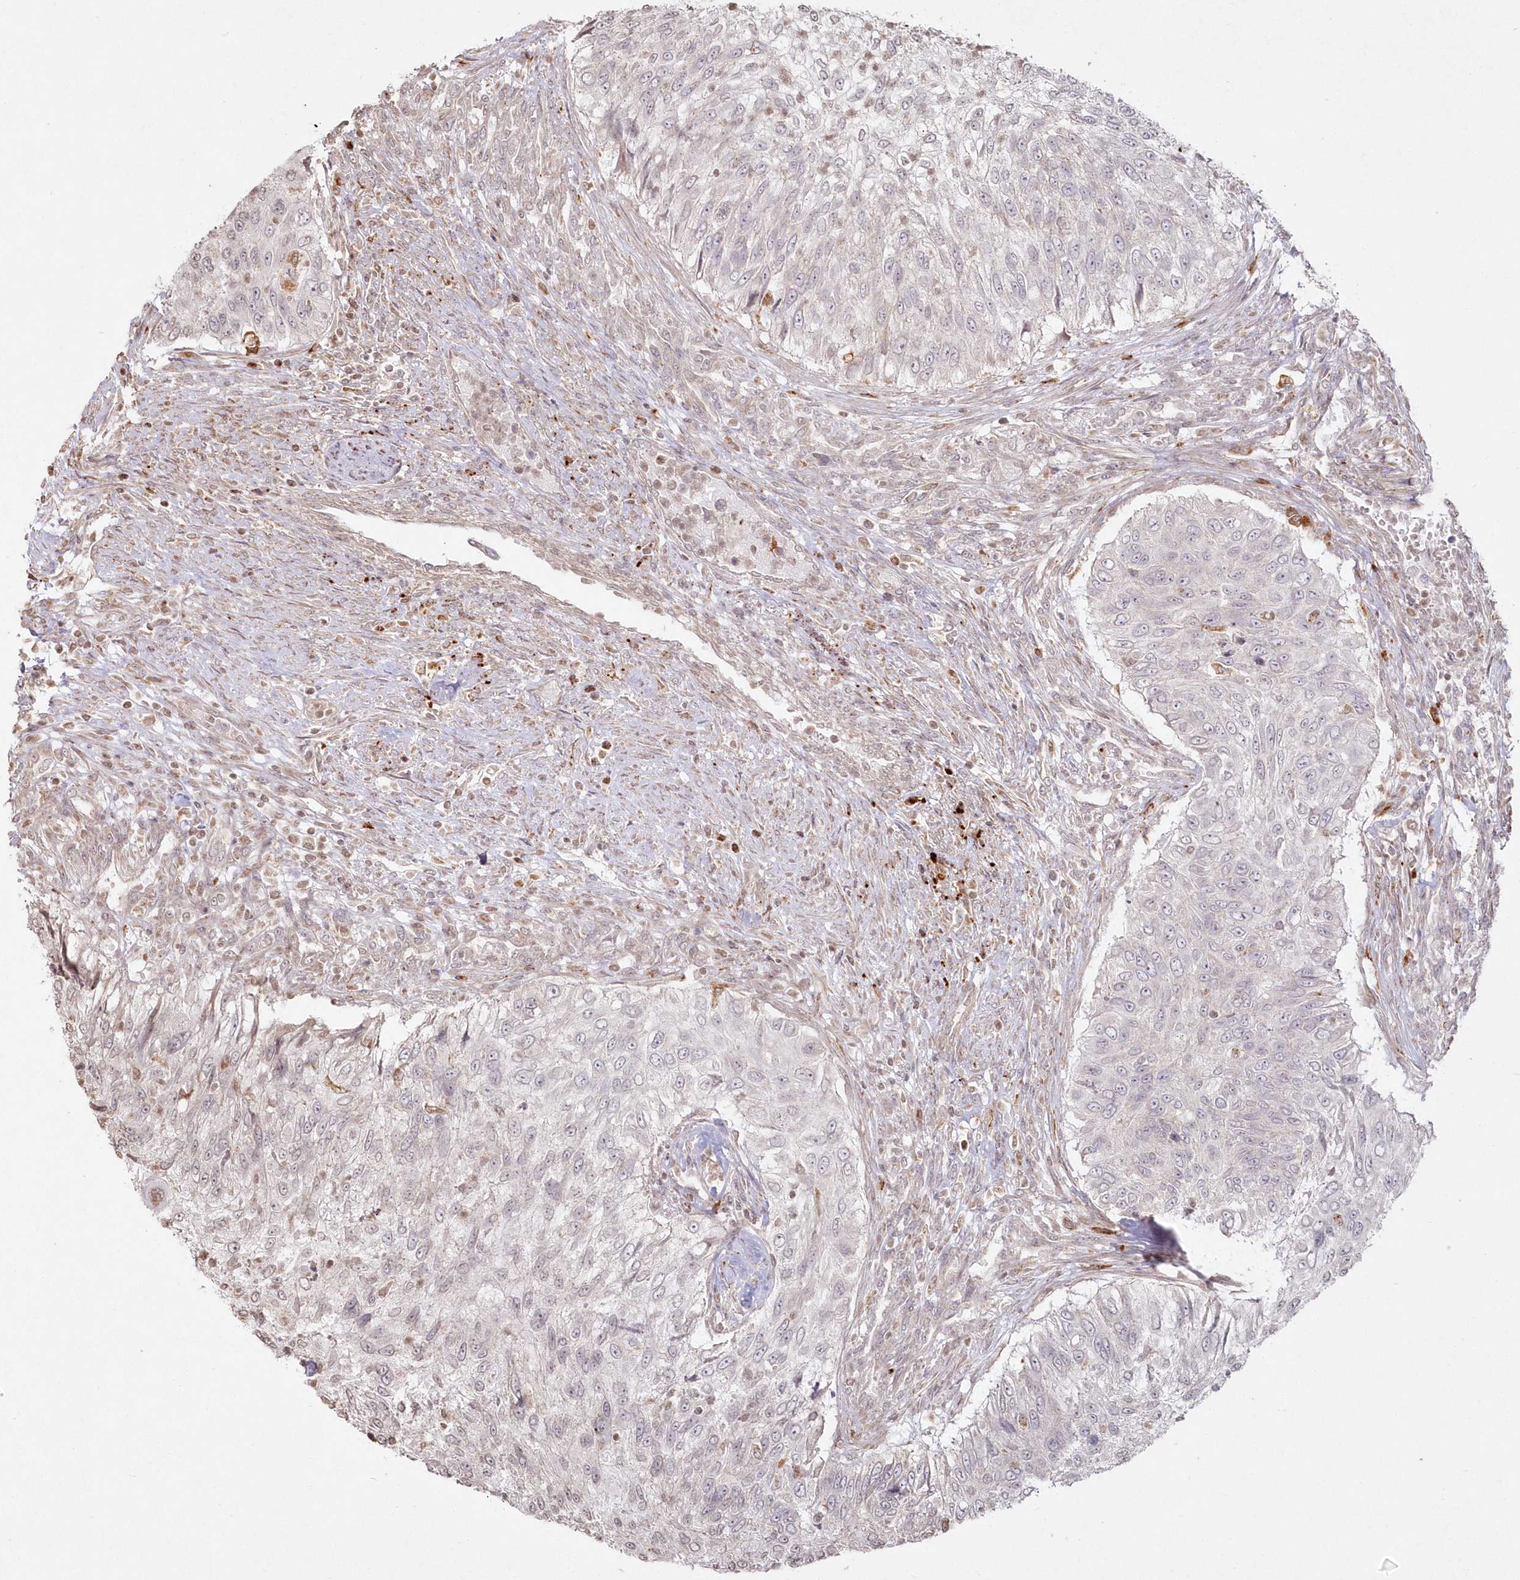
{"staining": {"intensity": "negative", "quantity": "none", "location": "none"}, "tissue": "urothelial cancer", "cell_type": "Tumor cells", "image_type": "cancer", "snomed": [{"axis": "morphology", "description": "Urothelial carcinoma, High grade"}, {"axis": "topography", "description": "Urinary bladder"}], "caption": "Tumor cells are negative for protein expression in human urothelial carcinoma (high-grade). The staining was performed using DAB (3,3'-diaminobenzidine) to visualize the protein expression in brown, while the nuclei were stained in blue with hematoxylin (Magnification: 20x).", "gene": "ARSB", "patient": {"sex": "female", "age": 60}}